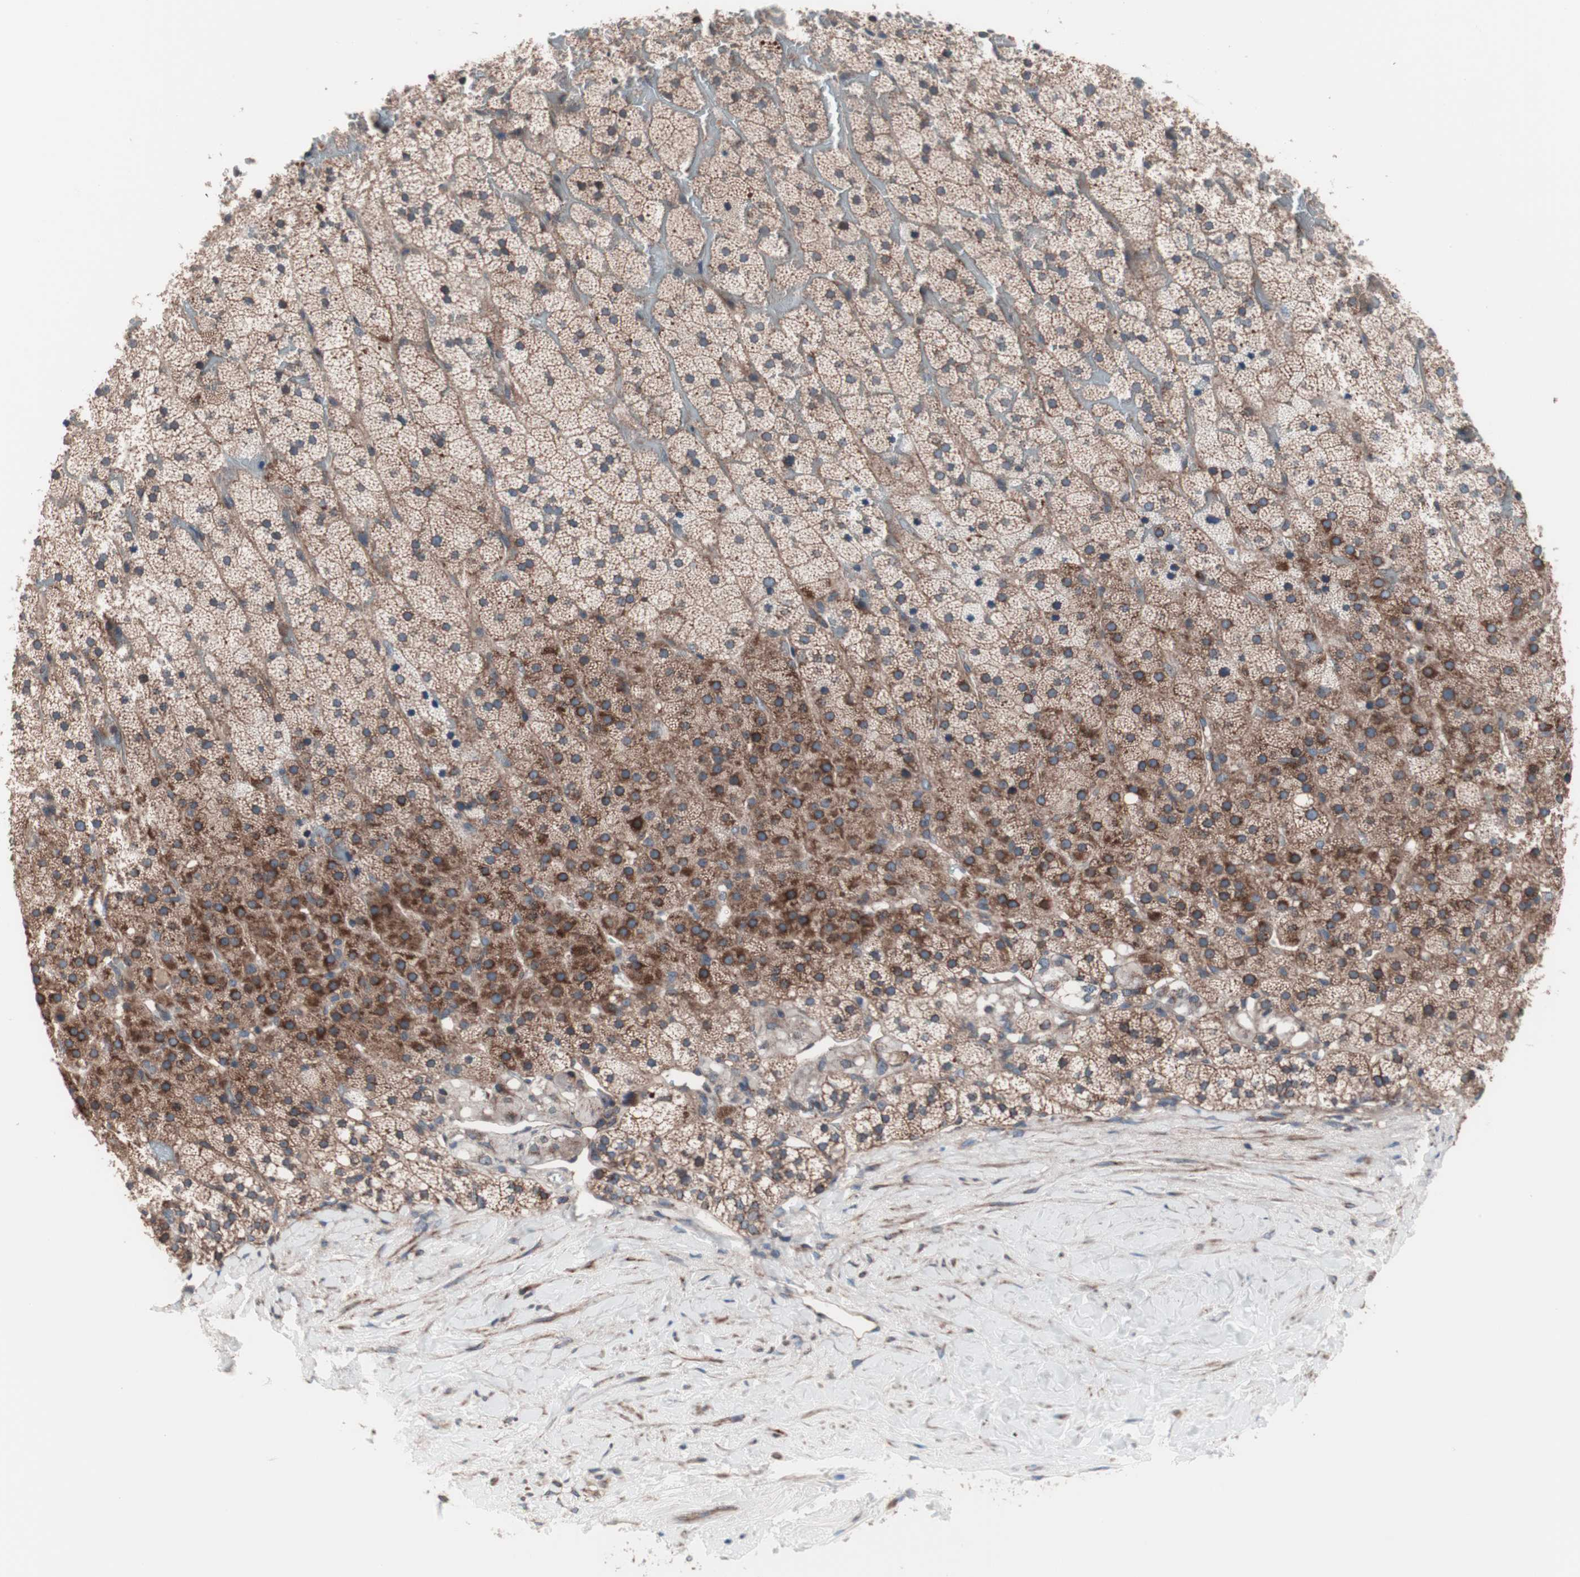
{"staining": {"intensity": "strong", "quantity": "25%-75%", "location": "cytoplasmic/membranous"}, "tissue": "adrenal gland", "cell_type": "Glandular cells", "image_type": "normal", "snomed": [{"axis": "morphology", "description": "Normal tissue, NOS"}, {"axis": "topography", "description": "Adrenal gland"}], "caption": "Immunohistochemical staining of unremarkable human adrenal gland shows high levels of strong cytoplasmic/membranous expression in approximately 25%-75% of glandular cells. The protein of interest is stained brown, and the nuclei are stained in blue (DAB (3,3'-diaminobenzidine) IHC with brightfield microscopy, high magnification).", "gene": "CTTNBP2NL", "patient": {"sex": "male", "age": 35}}